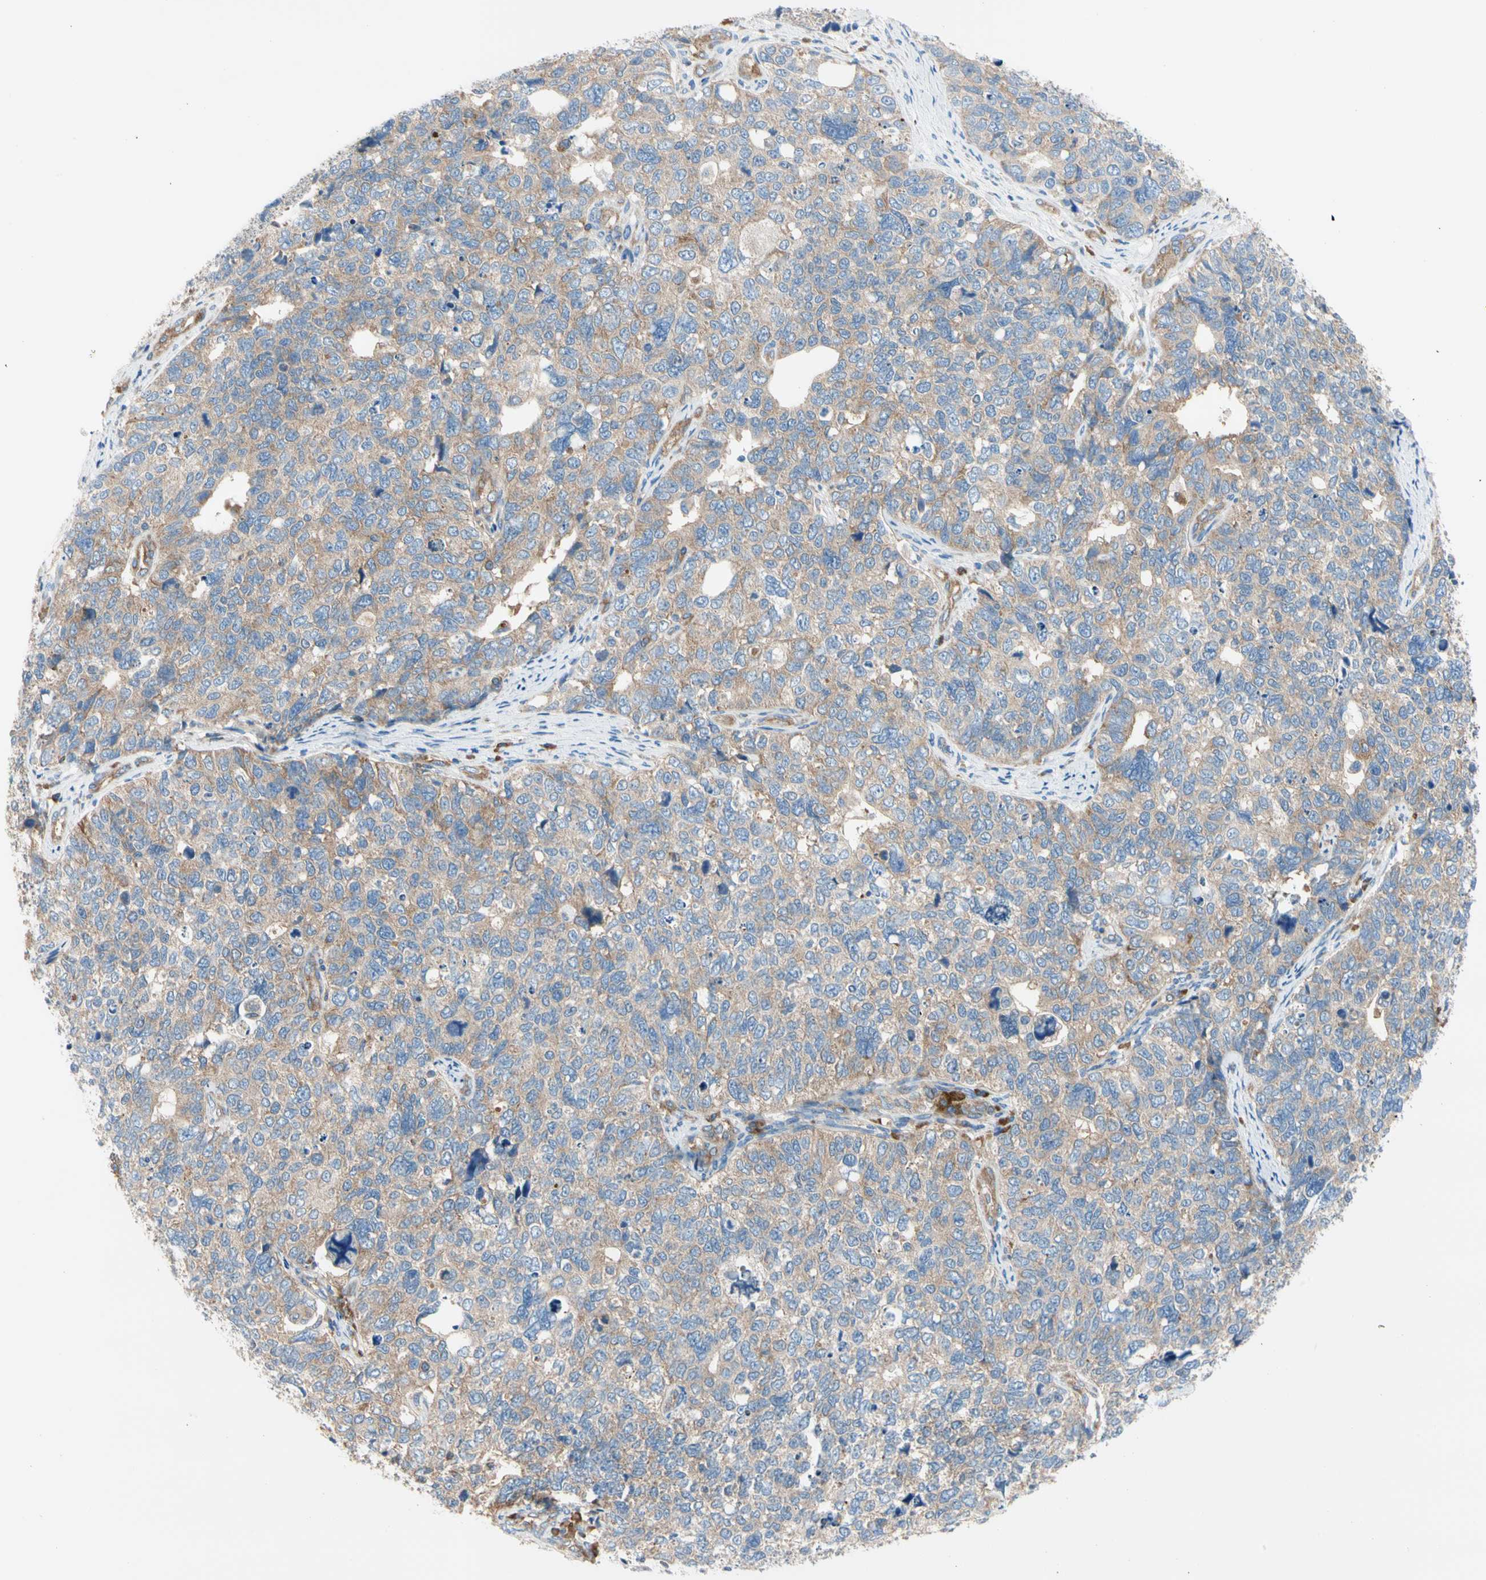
{"staining": {"intensity": "weak", "quantity": ">75%", "location": "cytoplasmic/membranous"}, "tissue": "cervical cancer", "cell_type": "Tumor cells", "image_type": "cancer", "snomed": [{"axis": "morphology", "description": "Squamous cell carcinoma, NOS"}, {"axis": "topography", "description": "Cervix"}], "caption": "Immunohistochemical staining of squamous cell carcinoma (cervical) displays weak cytoplasmic/membranous protein positivity in approximately >75% of tumor cells.", "gene": "GPHN", "patient": {"sex": "female", "age": 63}}